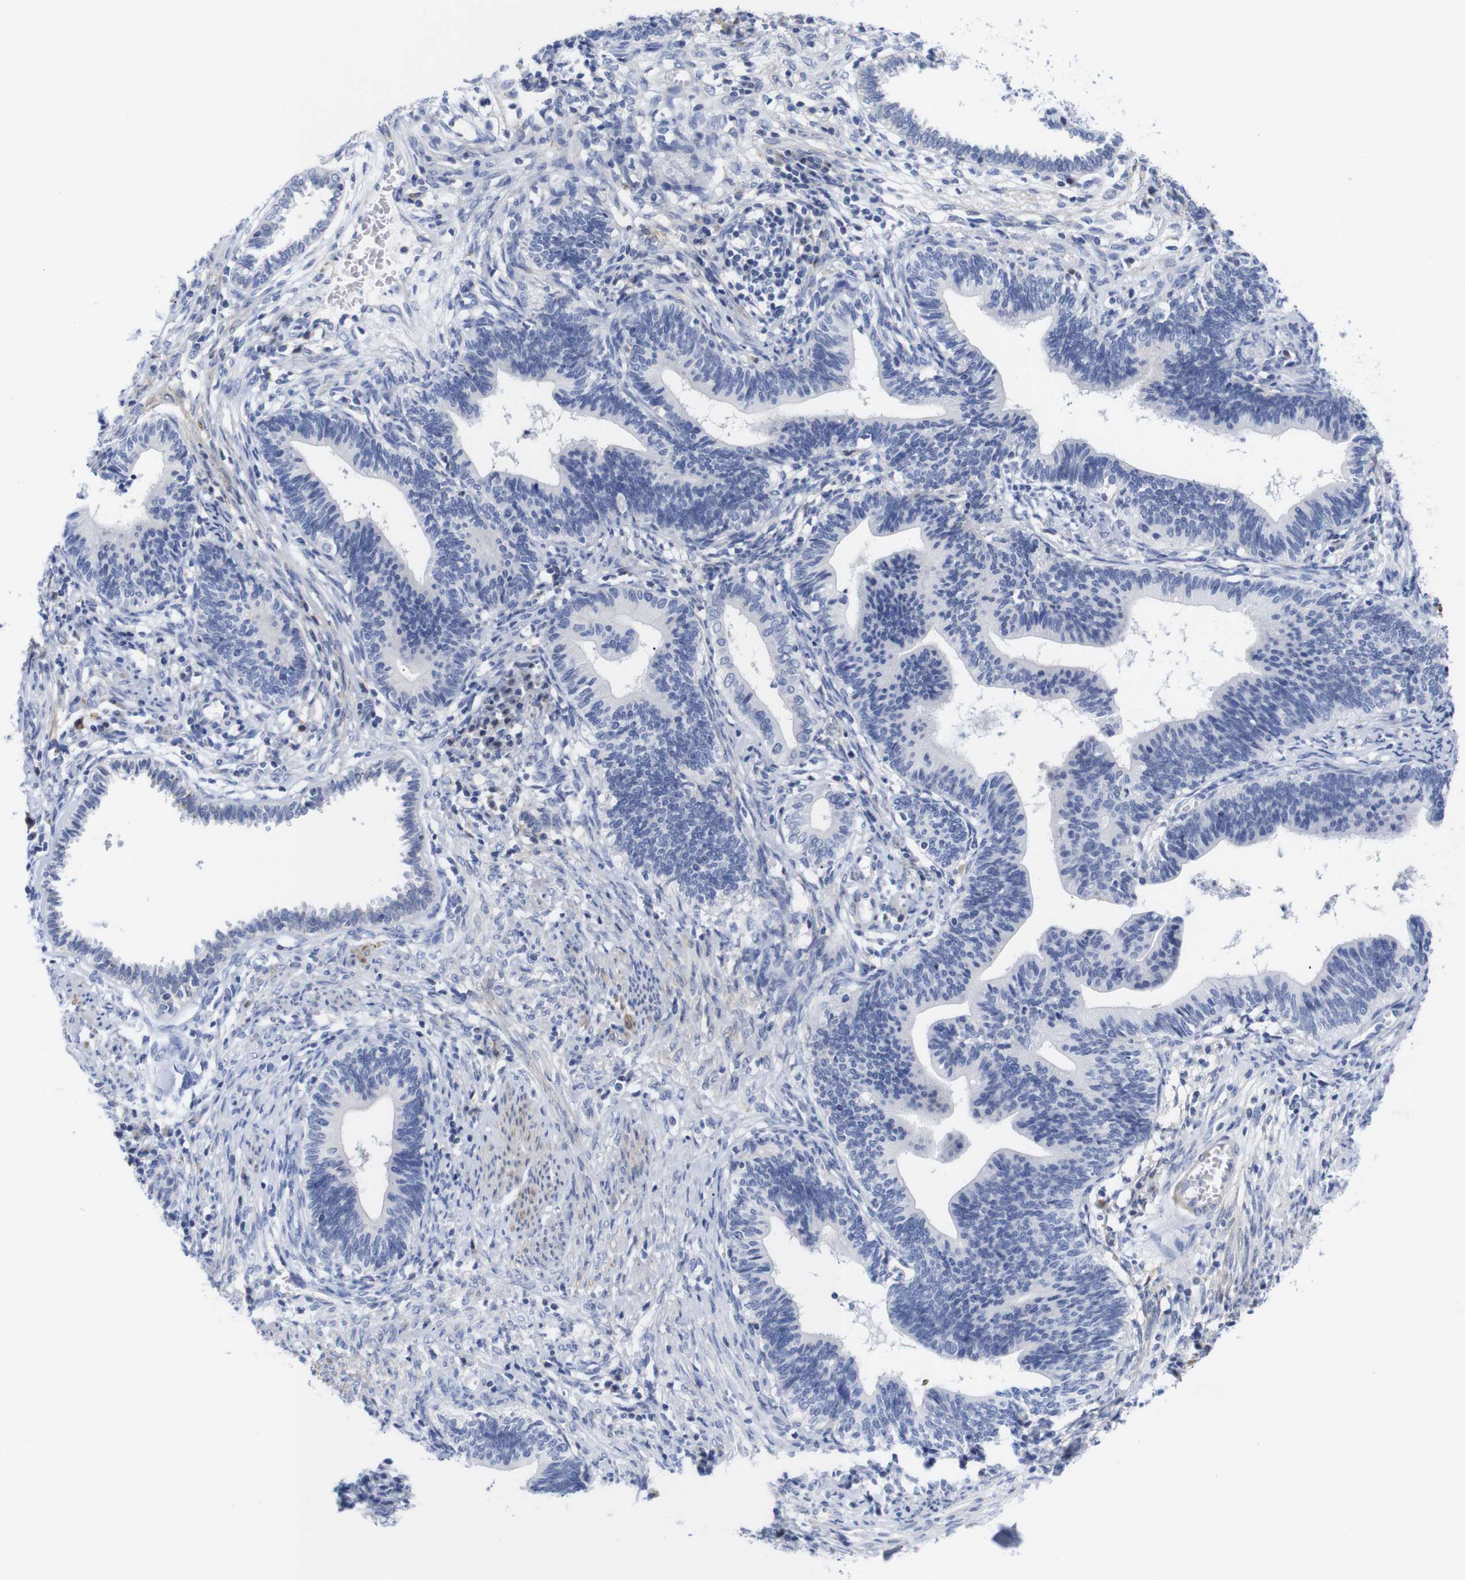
{"staining": {"intensity": "negative", "quantity": "none", "location": "none"}, "tissue": "cervical cancer", "cell_type": "Tumor cells", "image_type": "cancer", "snomed": [{"axis": "morphology", "description": "Adenocarcinoma, NOS"}, {"axis": "topography", "description": "Cervix"}], "caption": "Adenocarcinoma (cervical) stained for a protein using IHC exhibits no staining tumor cells.", "gene": "LRRC55", "patient": {"sex": "female", "age": 44}}